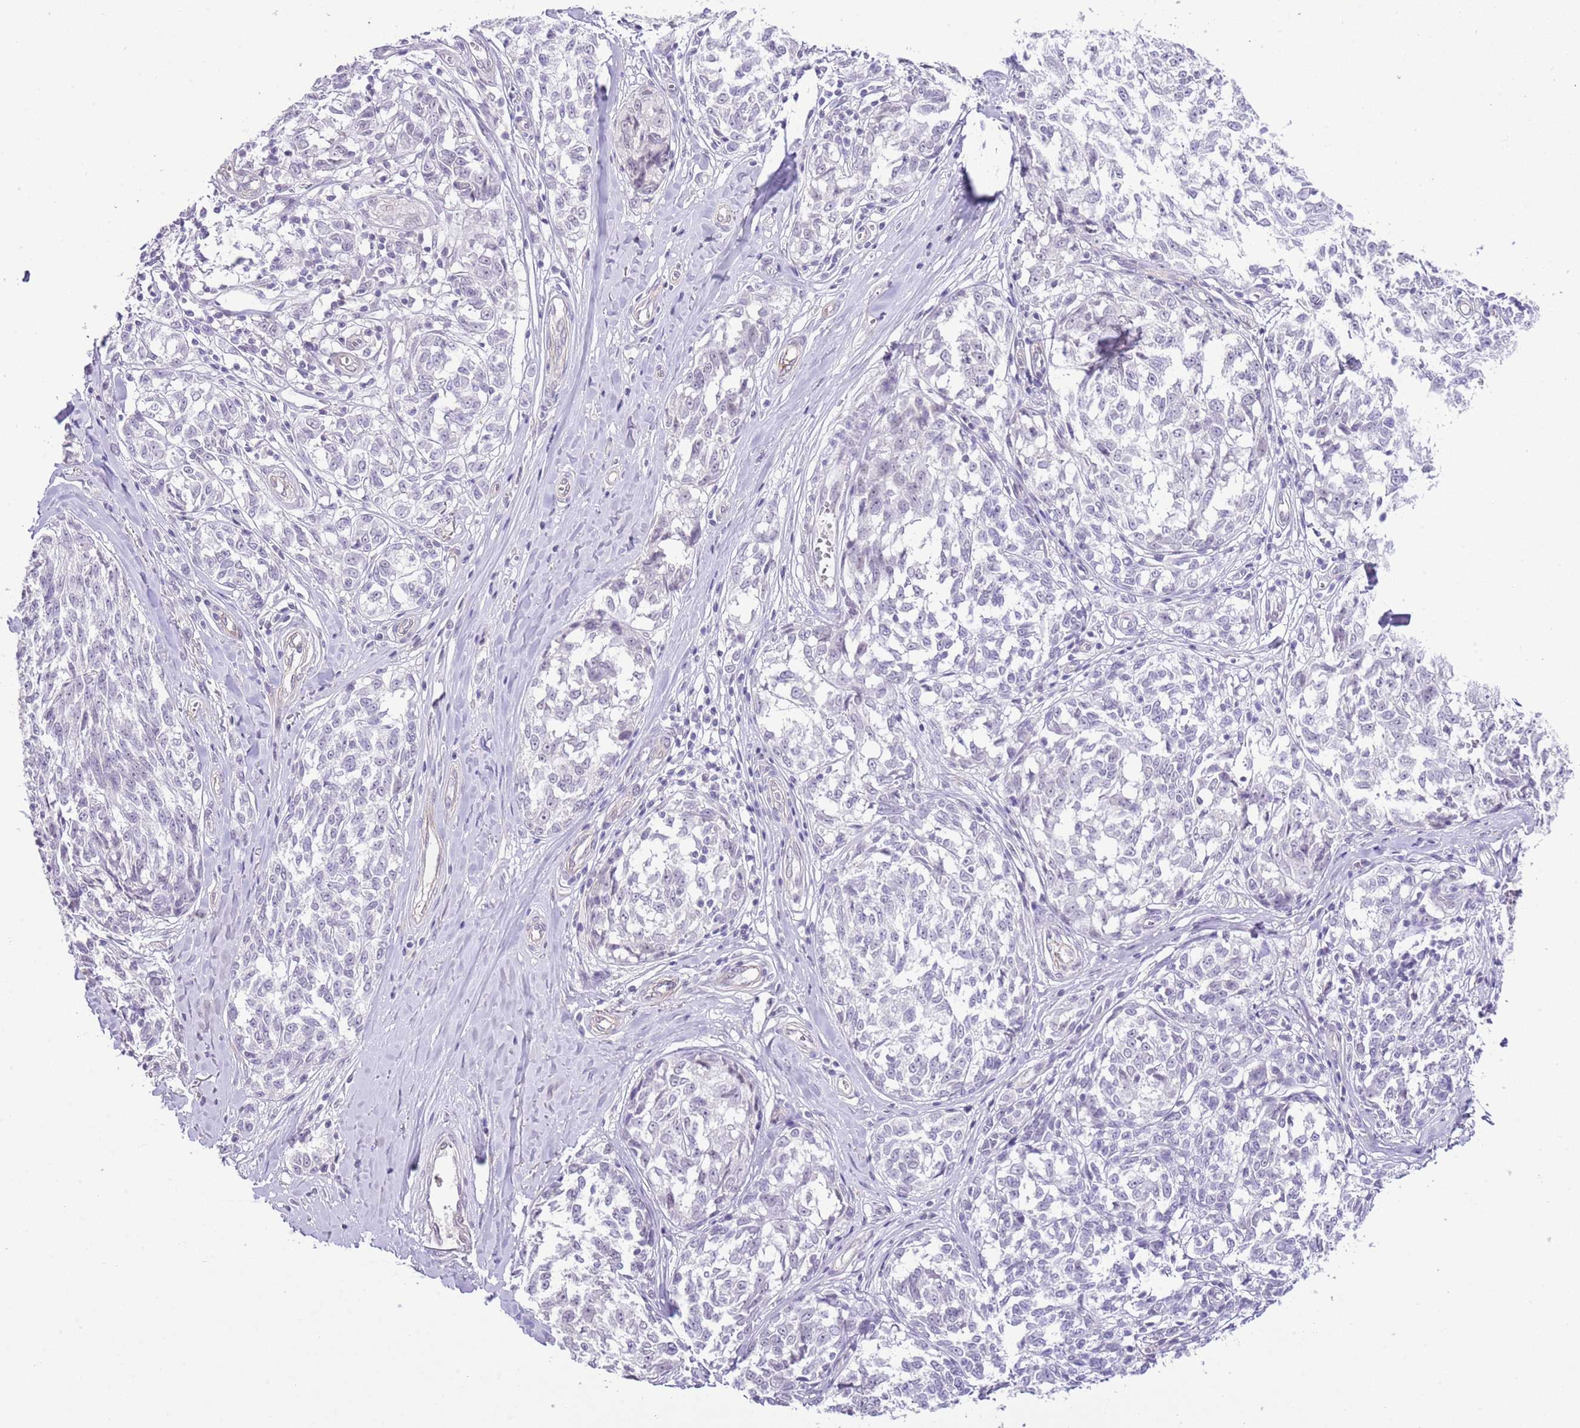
{"staining": {"intensity": "negative", "quantity": "none", "location": "none"}, "tissue": "melanoma", "cell_type": "Tumor cells", "image_type": "cancer", "snomed": [{"axis": "morphology", "description": "Normal tissue, NOS"}, {"axis": "morphology", "description": "Malignant melanoma, NOS"}, {"axis": "topography", "description": "Skin"}], "caption": "IHC histopathology image of human malignant melanoma stained for a protein (brown), which reveals no positivity in tumor cells.", "gene": "MIDN", "patient": {"sex": "female", "age": 64}}